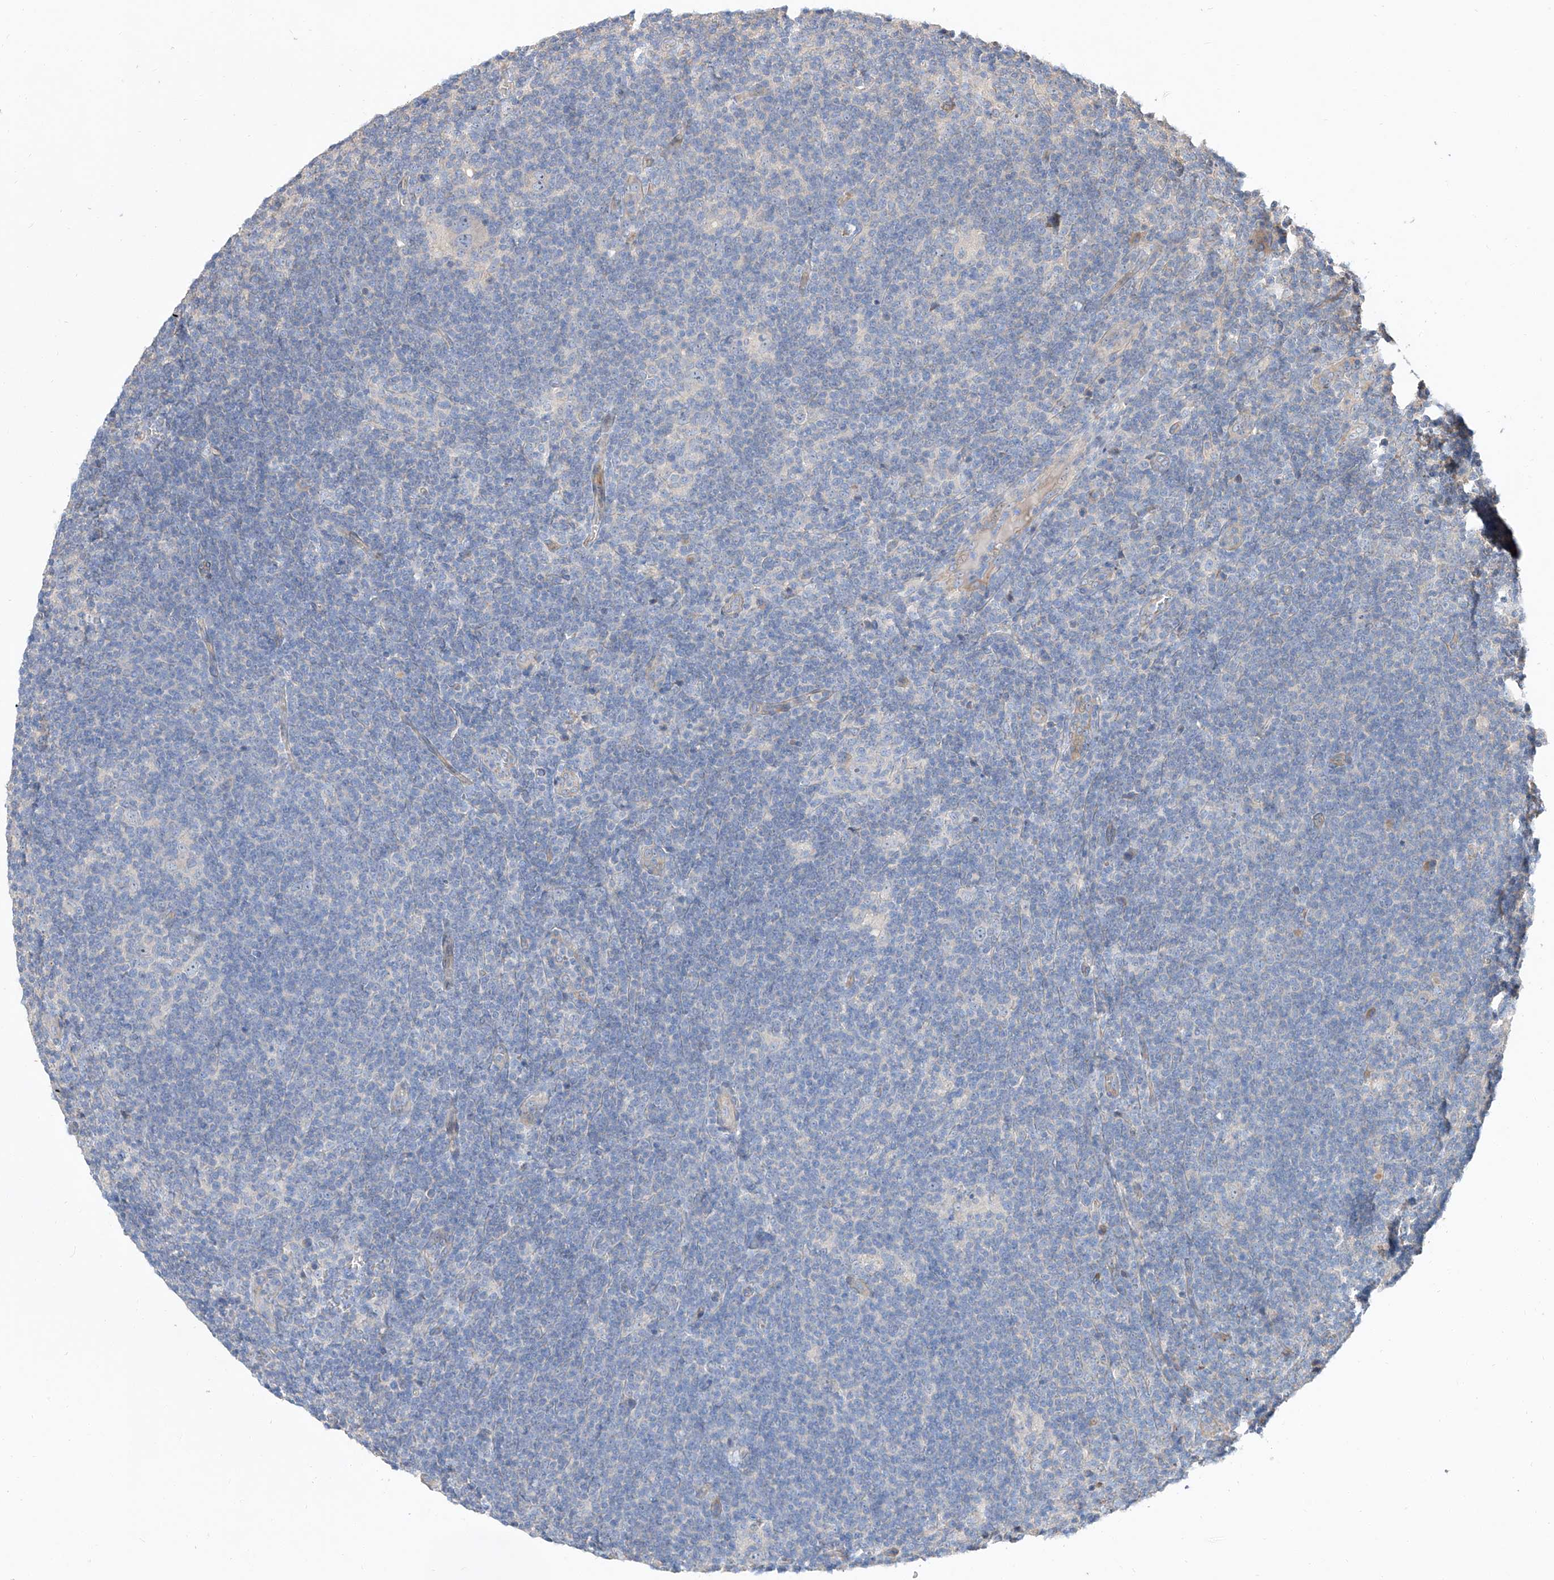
{"staining": {"intensity": "negative", "quantity": "none", "location": "none"}, "tissue": "lymphoma", "cell_type": "Tumor cells", "image_type": "cancer", "snomed": [{"axis": "morphology", "description": "Hodgkin's disease, NOS"}, {"axis": "topography", "description": "Lymph node"}], "caption": "Human Hodgkin's disease stained for a protein using immunohistochemistry displays no expression in tumor cells.", "gene": "DIRAS3", "patient": {"sex": "female", "age": 57}}